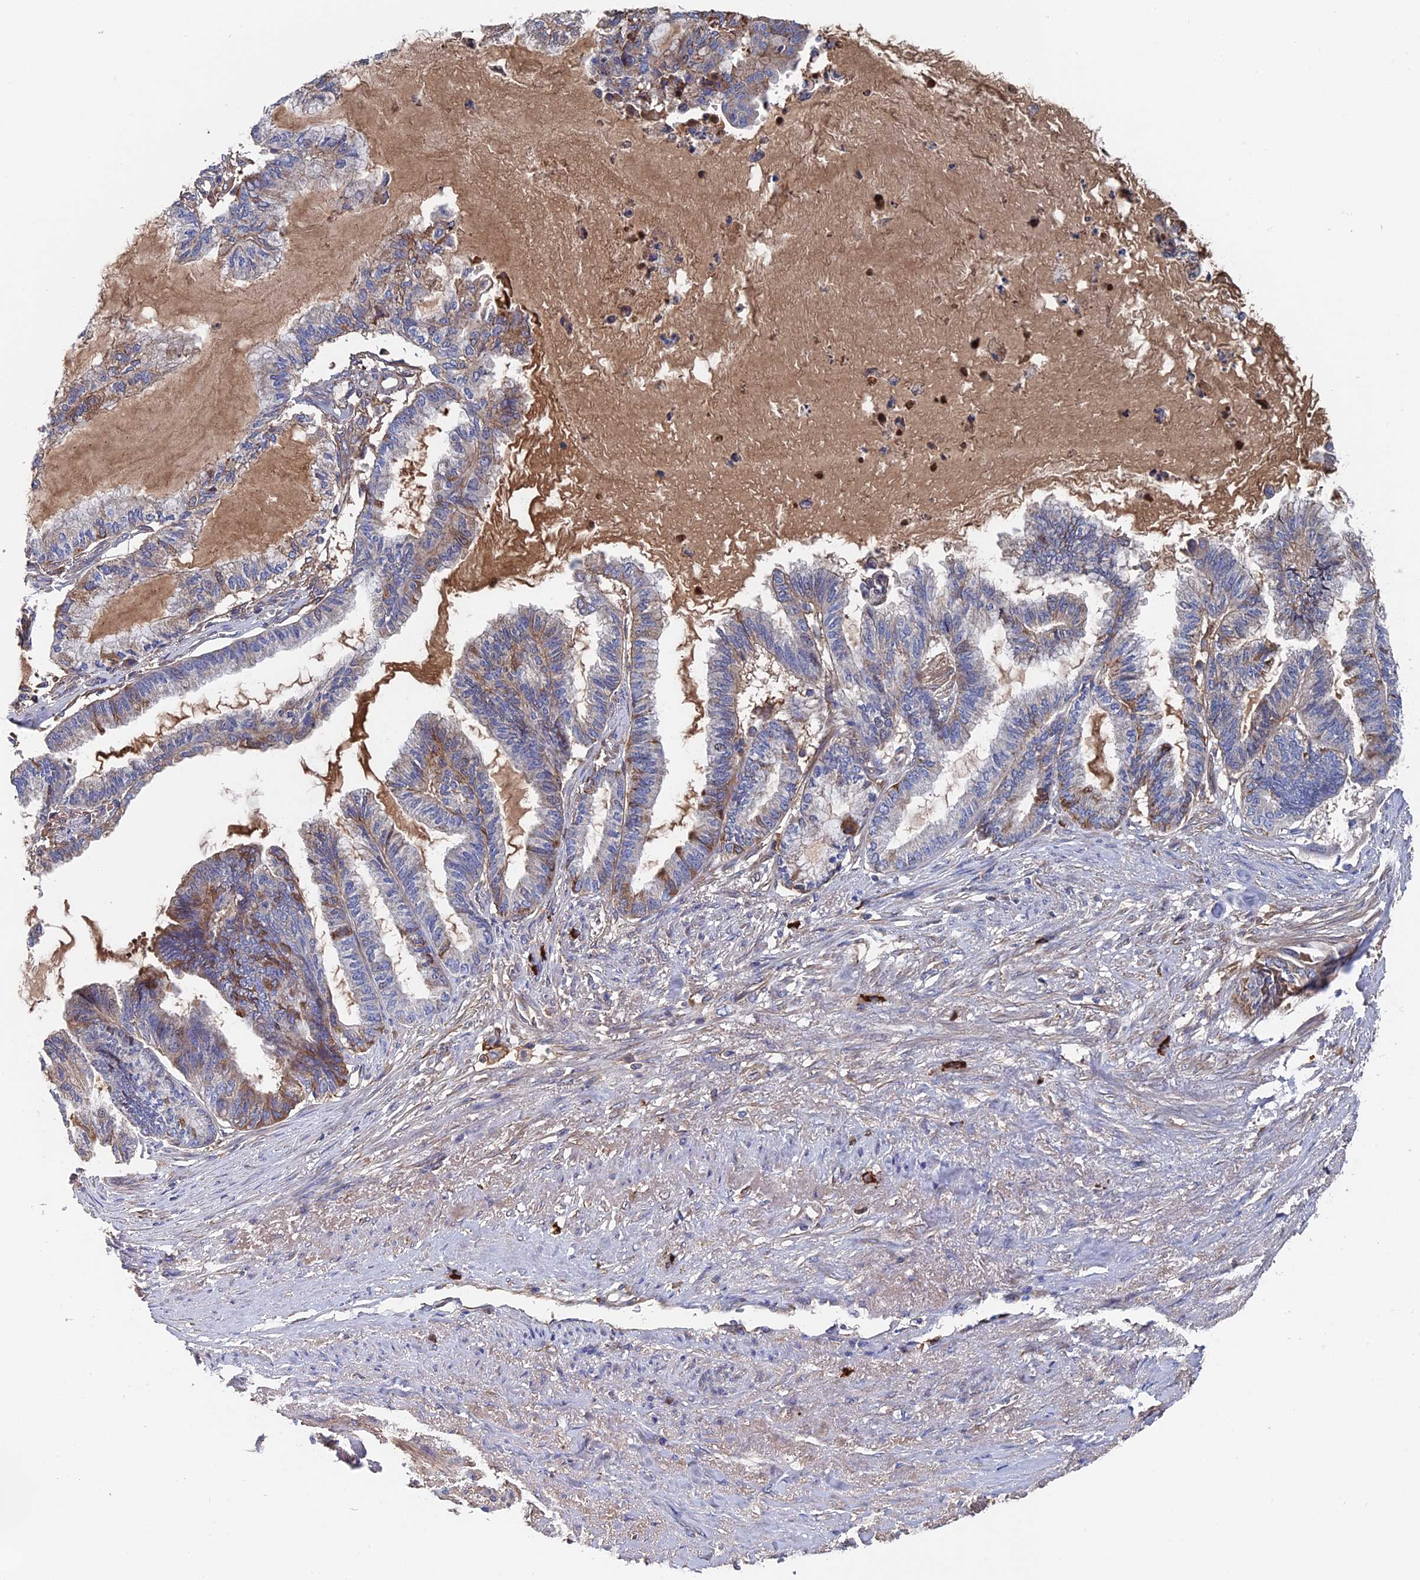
{"staining": {"intensity": "weak", "quantity": "<25%", "location": "cytoplasmic/membranous"}, "tissue": "endometrial cancer", "cell_type": "Tumor cells", "image_type": "cancer", "snomed": [{"axis": "morphology", "description": "Adenocarcinoma, NOS"}, {"axis": "topography", "description": "Endometrium"}], "caption": "A micrograph of endometrial adenocarcinoma stained for a protein shows no brown staining in tumor cells.", "gene": "RPUSD1", "patient": {"sex": "female", "age": 86}}